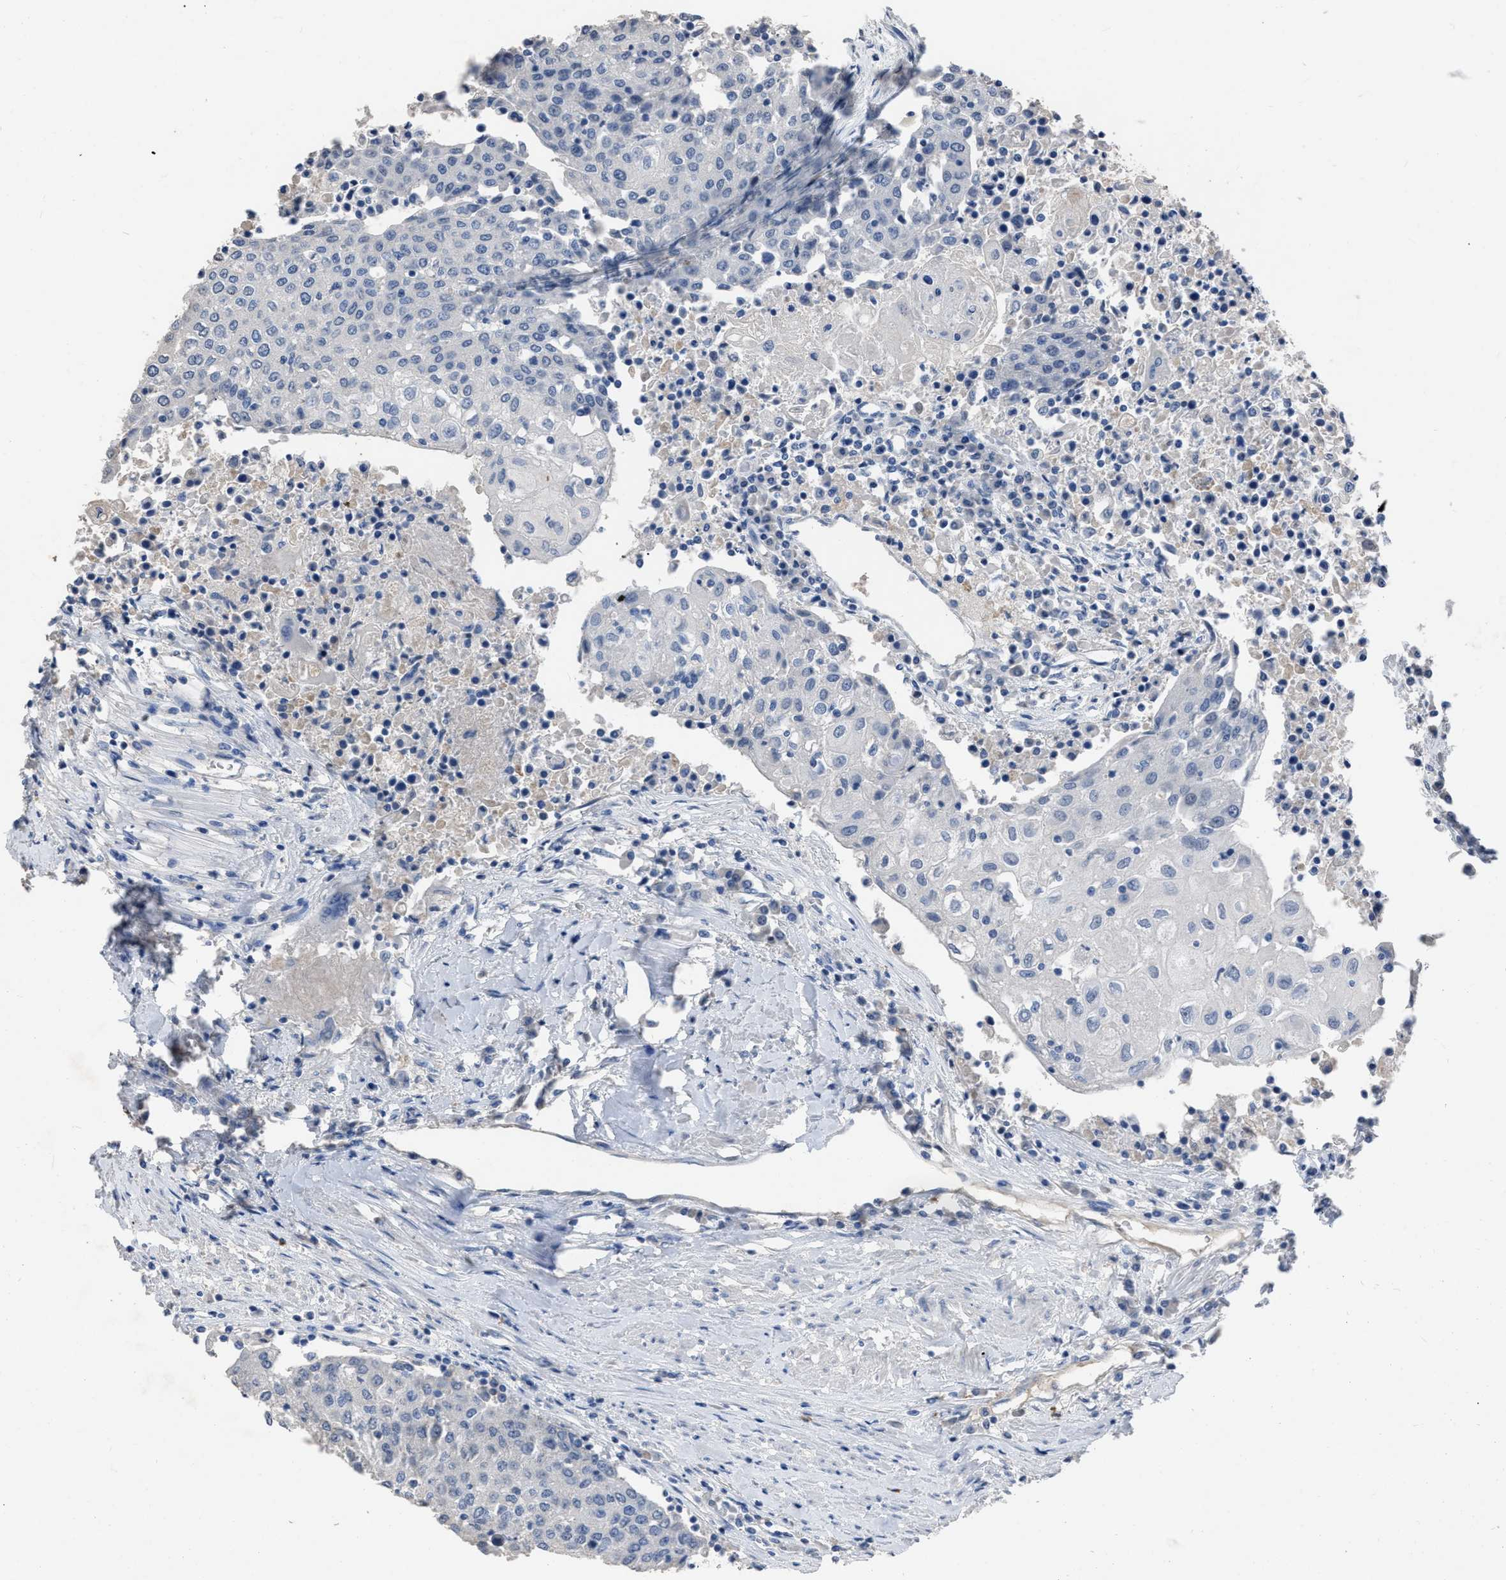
{"staining": {"intensity": "negative", "quantity": "none", "location": "none"}, "tissue": "urothelial cancer", "cell_type": "Tumor cells", "image_type": "cancer", "snomed": [{"axis": "morphology", "description": "Urothelial carcinoma, High grade"}, {"axis": "topography", "description": "Urinary bladder"}], "caption": "High magnification brightfield microscopy of urothelial cancer stained with DAB (brown) and counterstained with hematoxylin (blue): tumor cells show no significant expression.", "gene": "HABP2", "patient": {"sex": "female", "age": 85}}